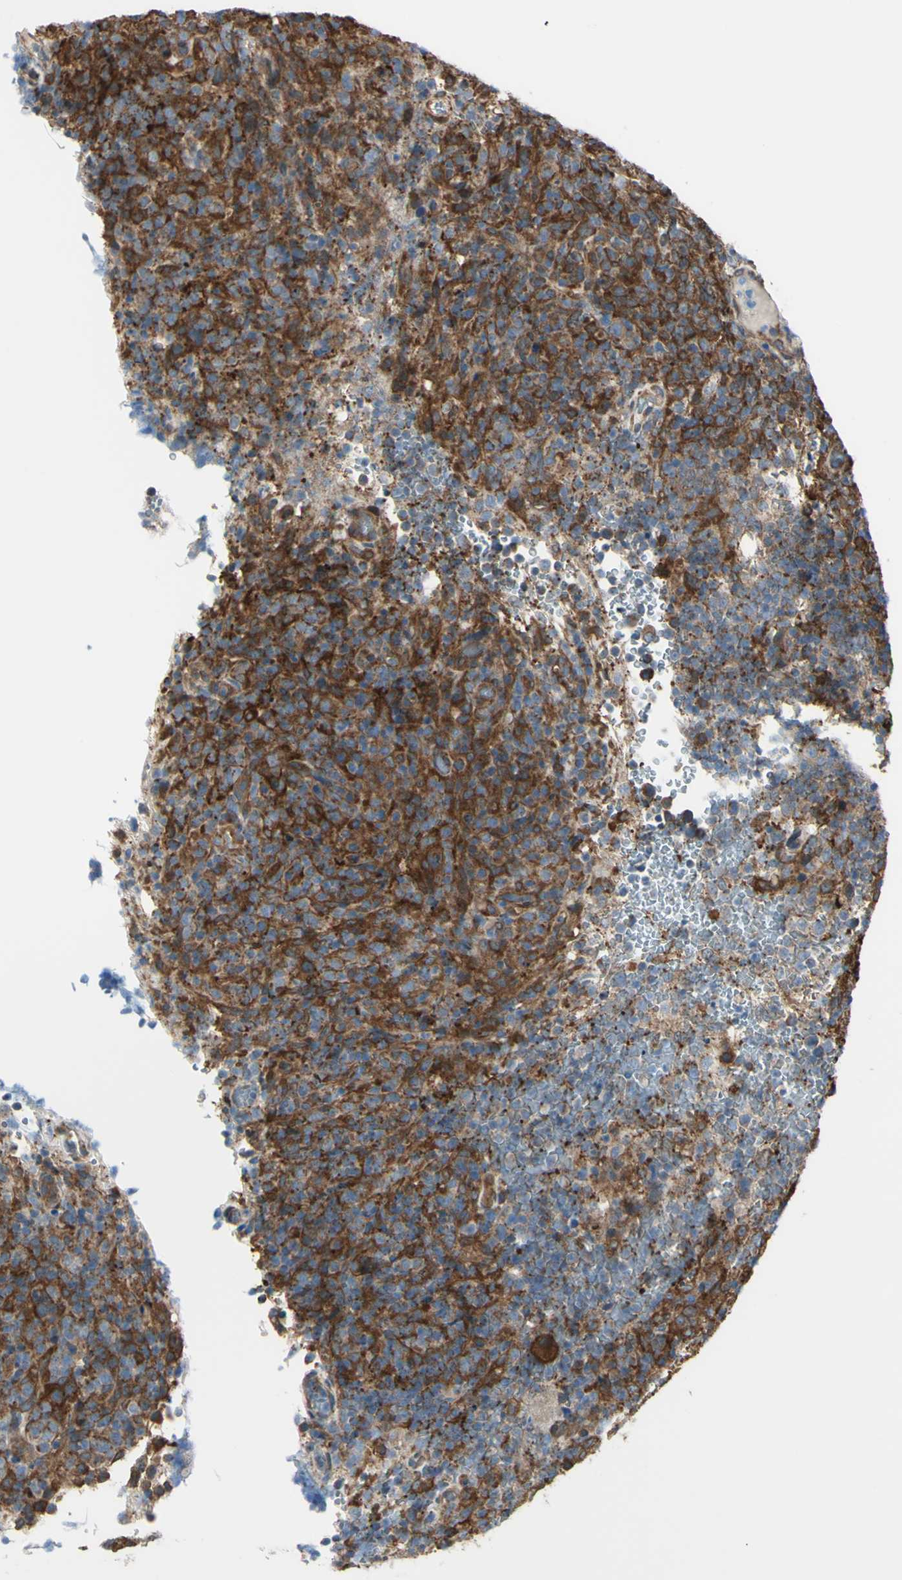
{"staining": {"intensity": "strong", "quantity": ">75%", "location": "cytoplasmic/membranous"}, "tissue": "lymphoma", "cell_type": "Tumor cells", "image_type": "cancer", "snomed": [{"axis": "morphology", "description": "Malignant lymphoma, non-Hodgkin's type, High grade"}, {"axis": "topography", "description": "Lymph node"}], "caption": "High-power microscopy captured an immunohistochemistry histopathology image of lymphoma, revealing strong cytoplasmic/membranous staining in about >75% of tumor cells. The protein is shown in brown color, while the nuclei are stained blue.", "gene": "IGSF9B", "patient": {"sex": "female", "age": 76}}